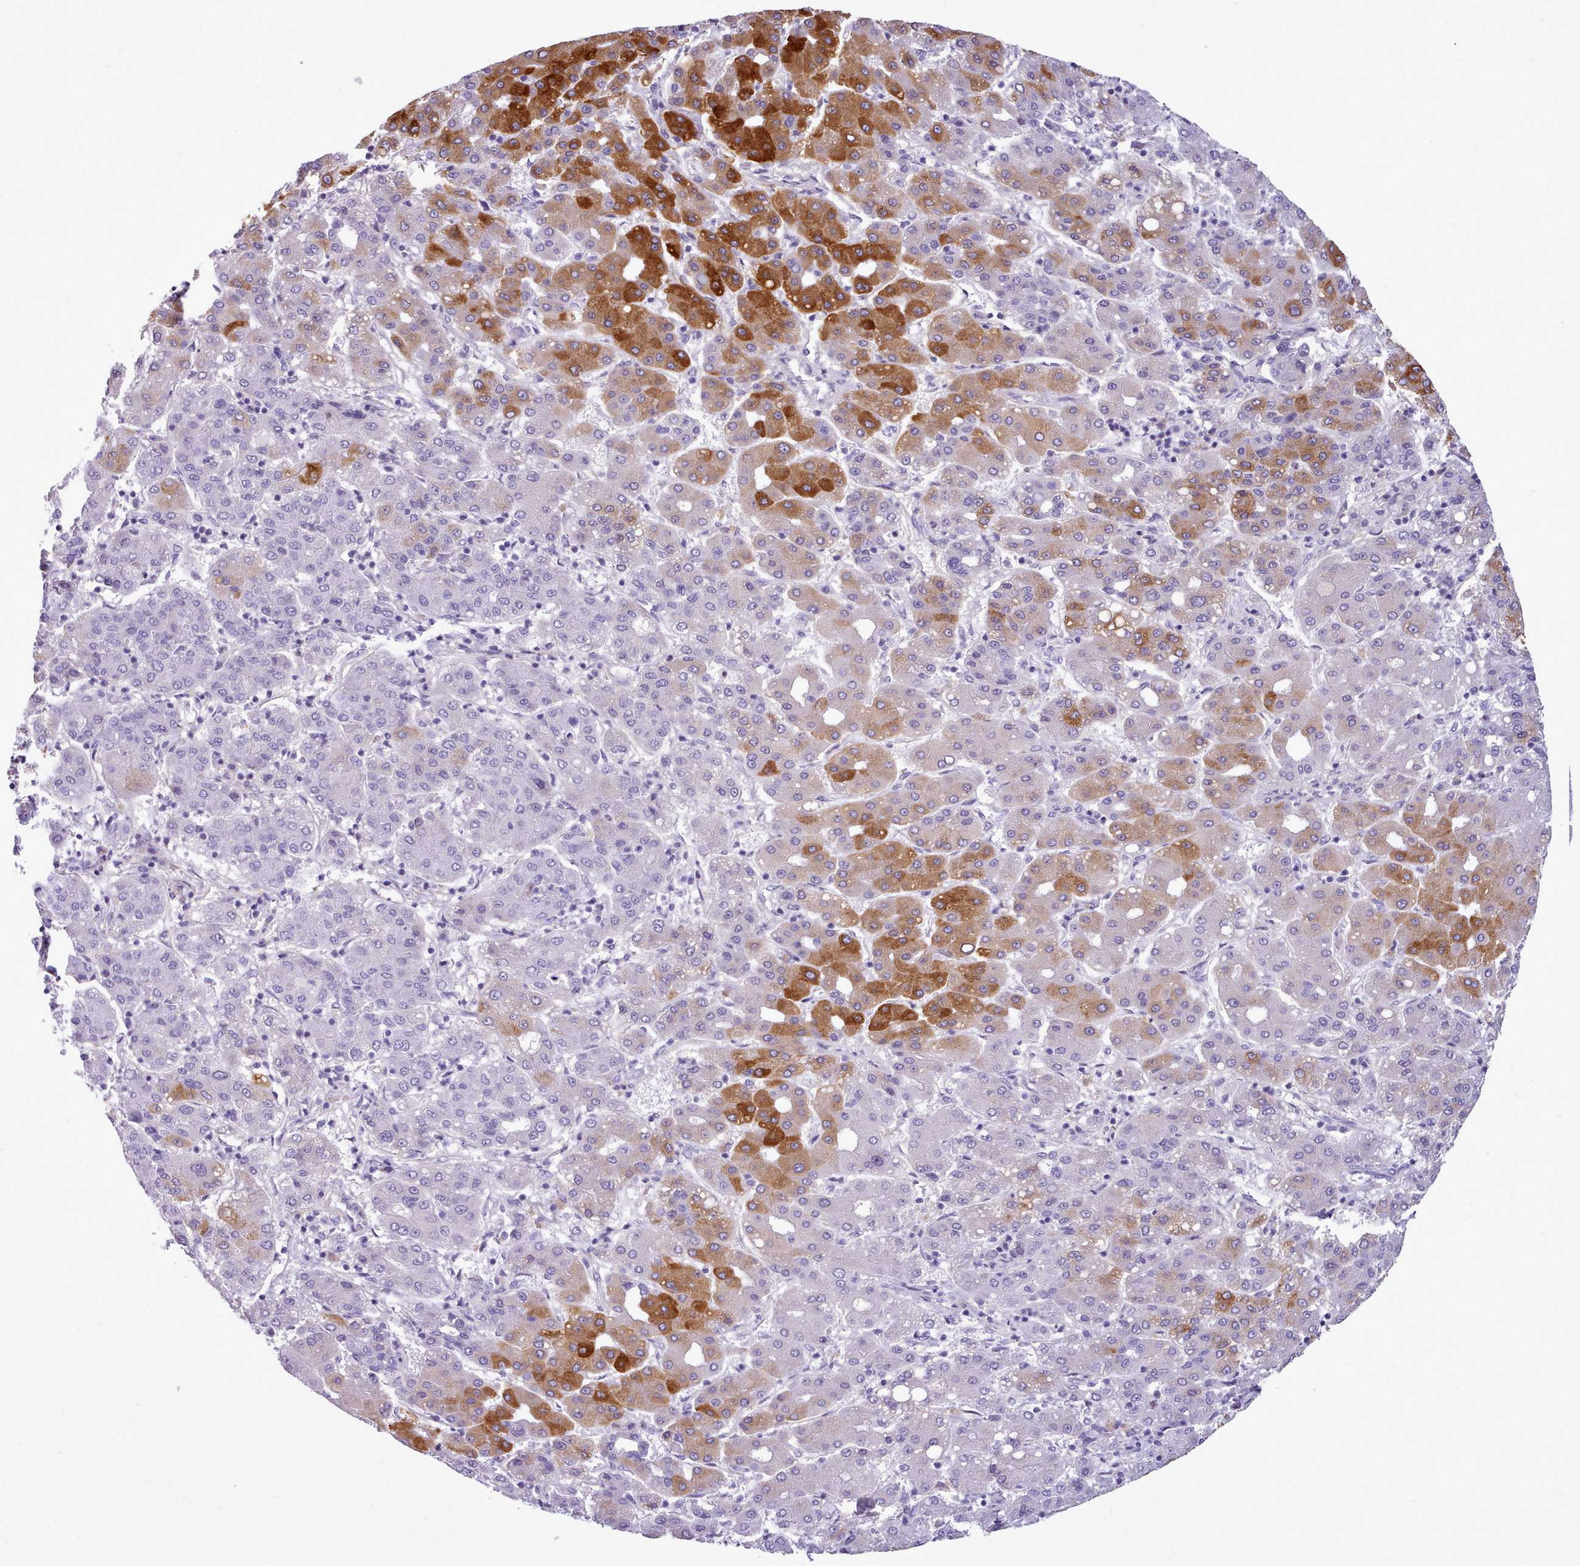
{"staining": {"intensity": "strong", "quantity": "25%-75%", "location": "cytoplasmic/membranous"}, "tissue": "liver cancer", "cell_type": "Tumor cells", "image_type": "cancer", "snomed": [{"axis": "morphology", "description": "Carcinoma, Hepatocellular, NOS"}, {"axis": "topography", "description": "Liver"}], "caption": "This is an image of IHC staining of hepatocellular carcinoma (liver), which shows strong positivity in the cytoplasmic/membranous of tumor cells.", "gene": "CYP2A13", "patient": {"sex": "male", "age": 65}}